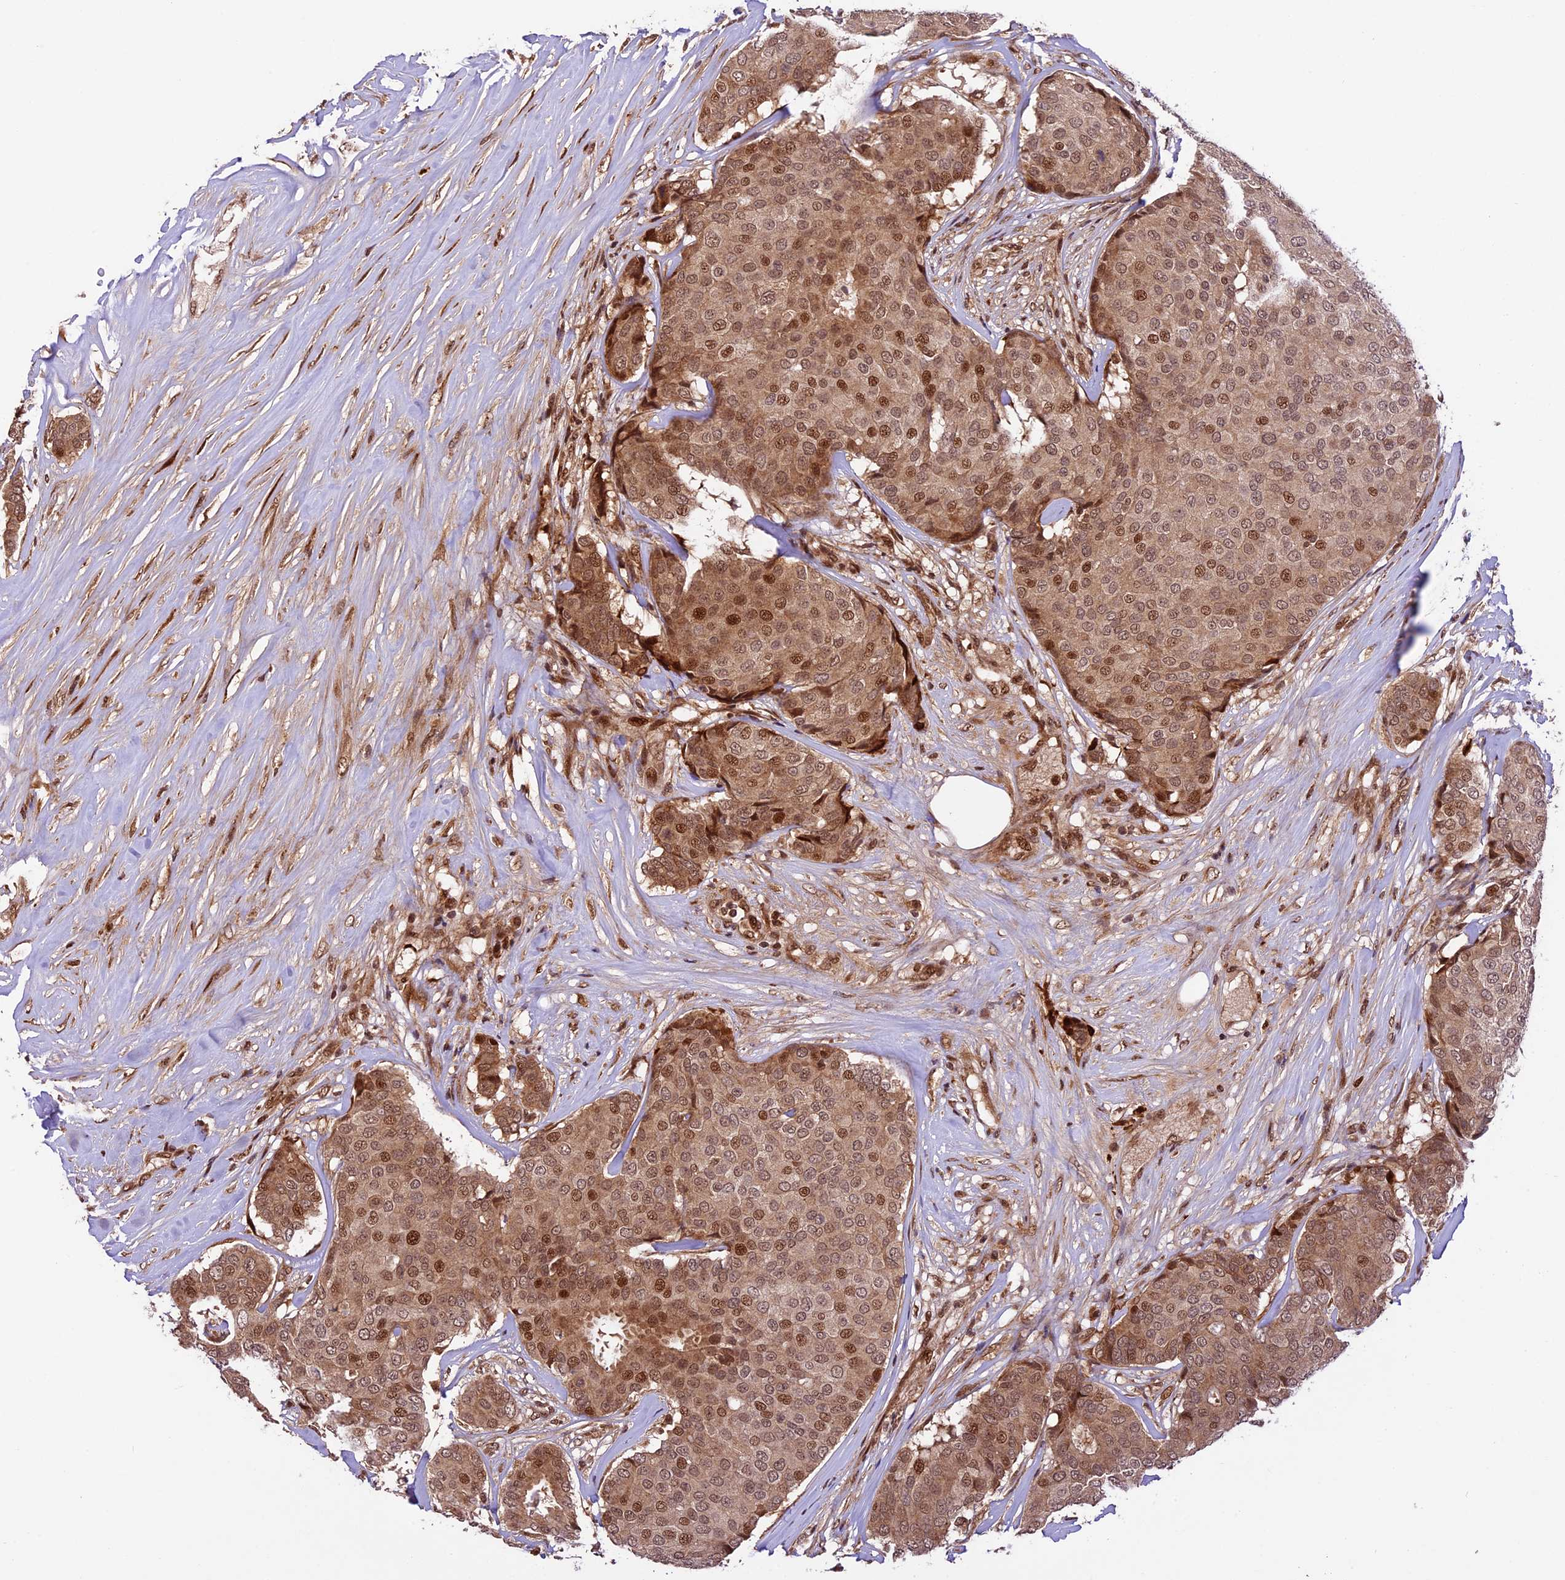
{"staining": {"intensity": "moderate", "quantity": ">75%", "location": "cytoplasmic/membranous,nuclear"}, "tissue": "breast cancer", "cell_type": "Tumor cells", "image_type": "cancer", "snomed": [{"axis": "morphology", "description": "Duct carcinoma"}, {"axis": "topography", "description": "Breast"}], "caption": "Protein positivity by immunohistochemistry exhibits moderate cytoplasmic/membranous and nuclear positivity in approximately >75% of tumor cells in breast cancer.", "gene": "DHX38", "patient": {"sex": "female", "age": 75}}